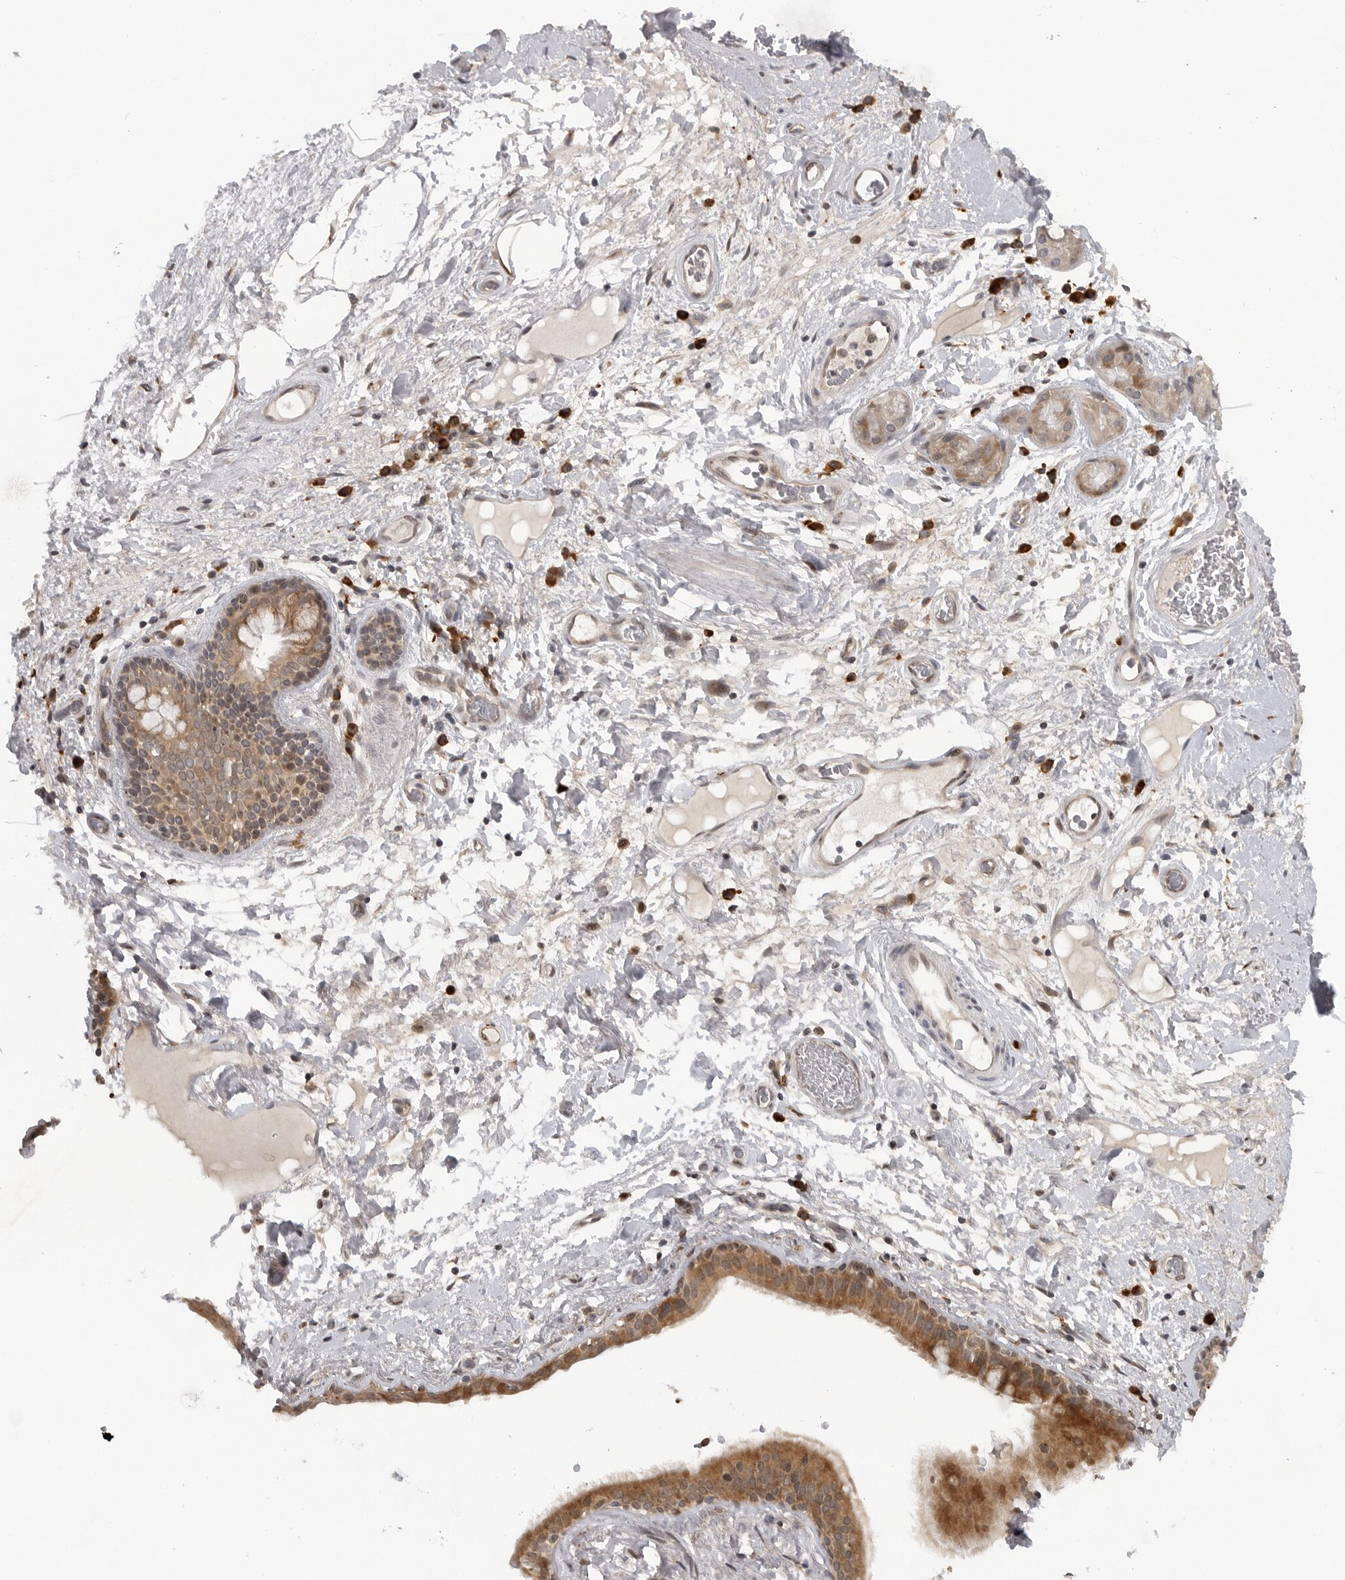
{"staining": {"intensity": "moderate", "quantity": ">75%", "location": "cytoplasmic/membranous,nuclear"}, "tissue": "adipose tissue", "cell_type": "Adipocytes", "image_type": "normal", "snomed": [{"axis": "morphology", "description": "Normal tissue, NOS"}, {"axis": "topography", "description": "Cartilage tissue"}], "caption": "Adipose tissue was stained to show a protein in brown. There is medium levels of moderate cytoplasmic/membranous,nuclear staining in approximately >75% of adipocytes. Nuclei are stained in blue.", "gene": "CEP295NL", "patient": {"sex": "female", "age": 63}}